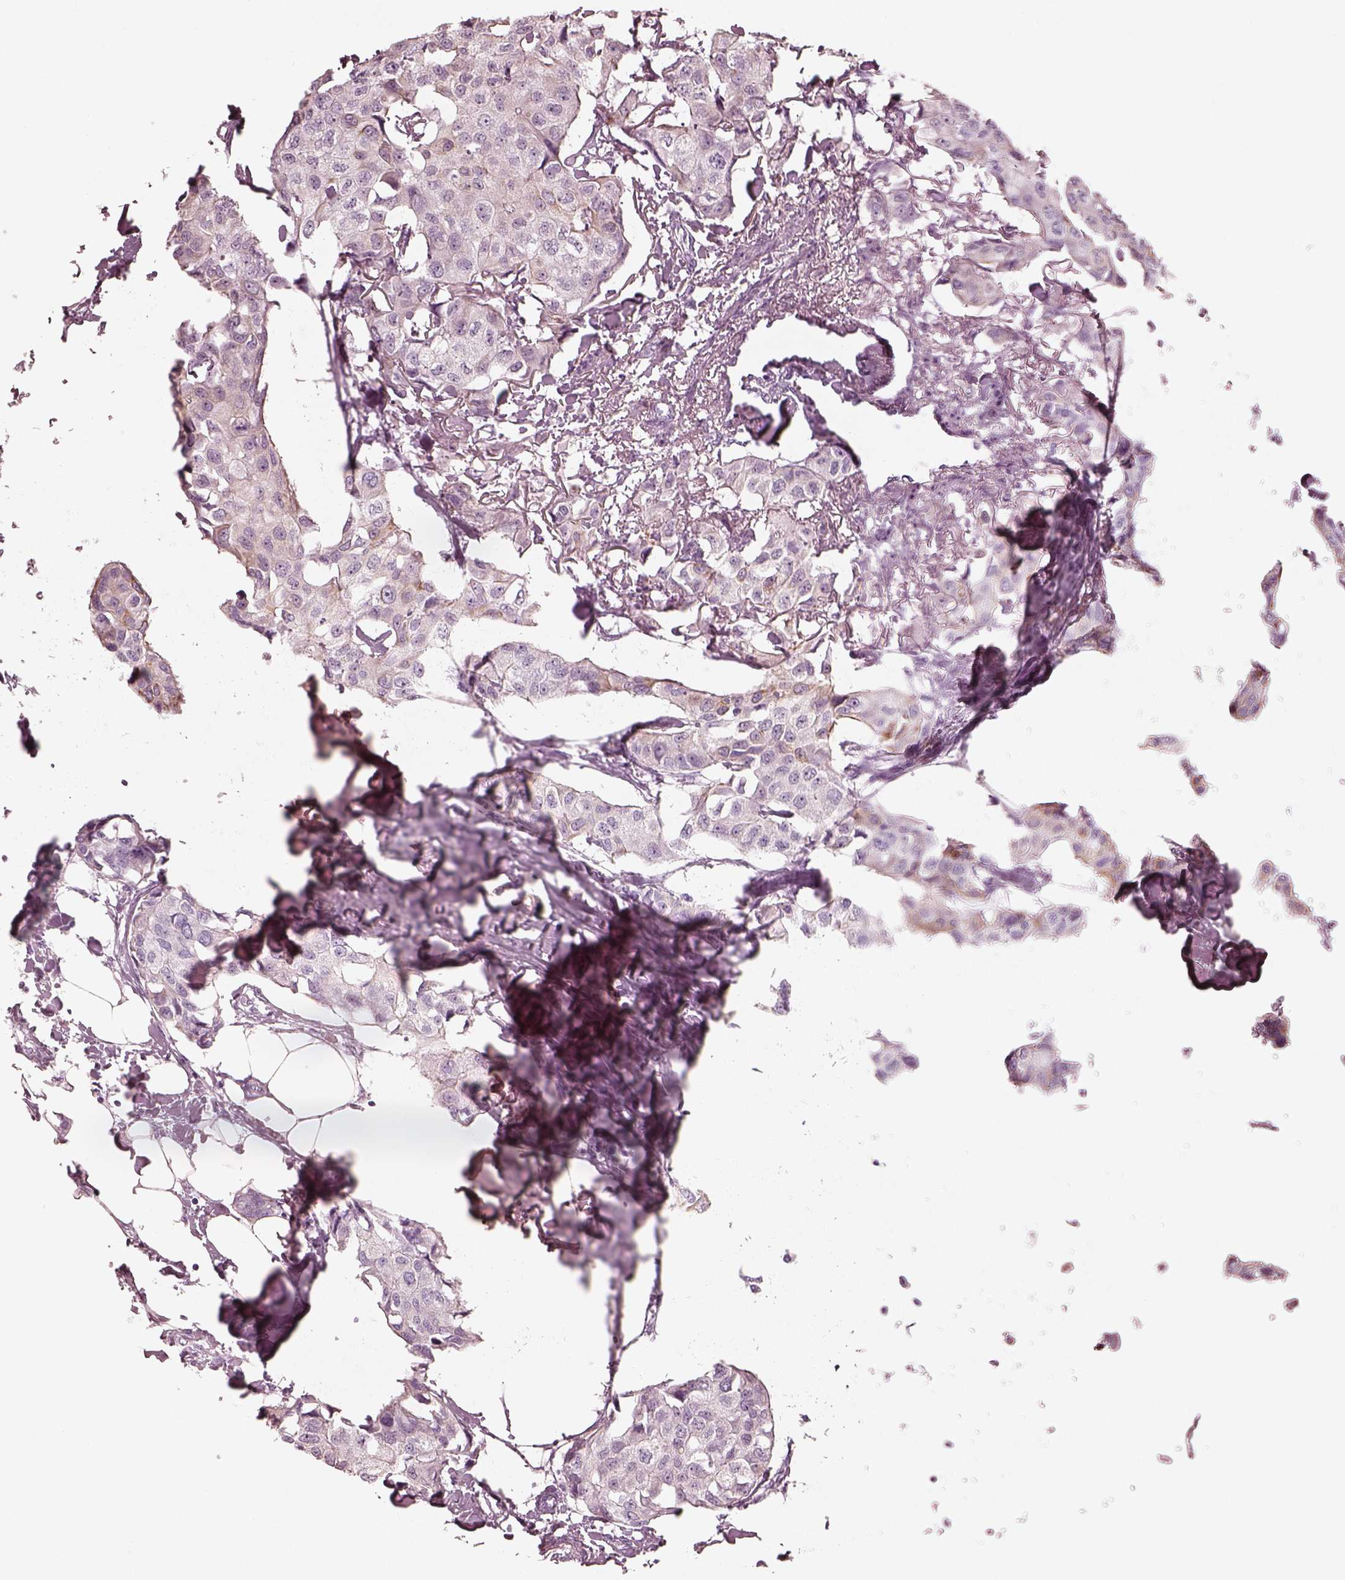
{"staining": {"intensity": "negative", "quantity": "none", "location": "none"}, "tissue": "breast cancer", "cell_type": "Tumor cells", "image_type": "cancer", "snomed": [{"axis": "morphology", "description": "Duct carcinoma"}, {"axis": "topography", "description": "Breast"}], "caption": "IHC histopathology image of human breast cancer (intraductal carcinoma) stained for a protein (brown), which shows no expression in tumor cells. (IHC, brightfield microscopy, high magnification).", "gene": "PON3", "patient": {"sex": "female", "age": 80}}